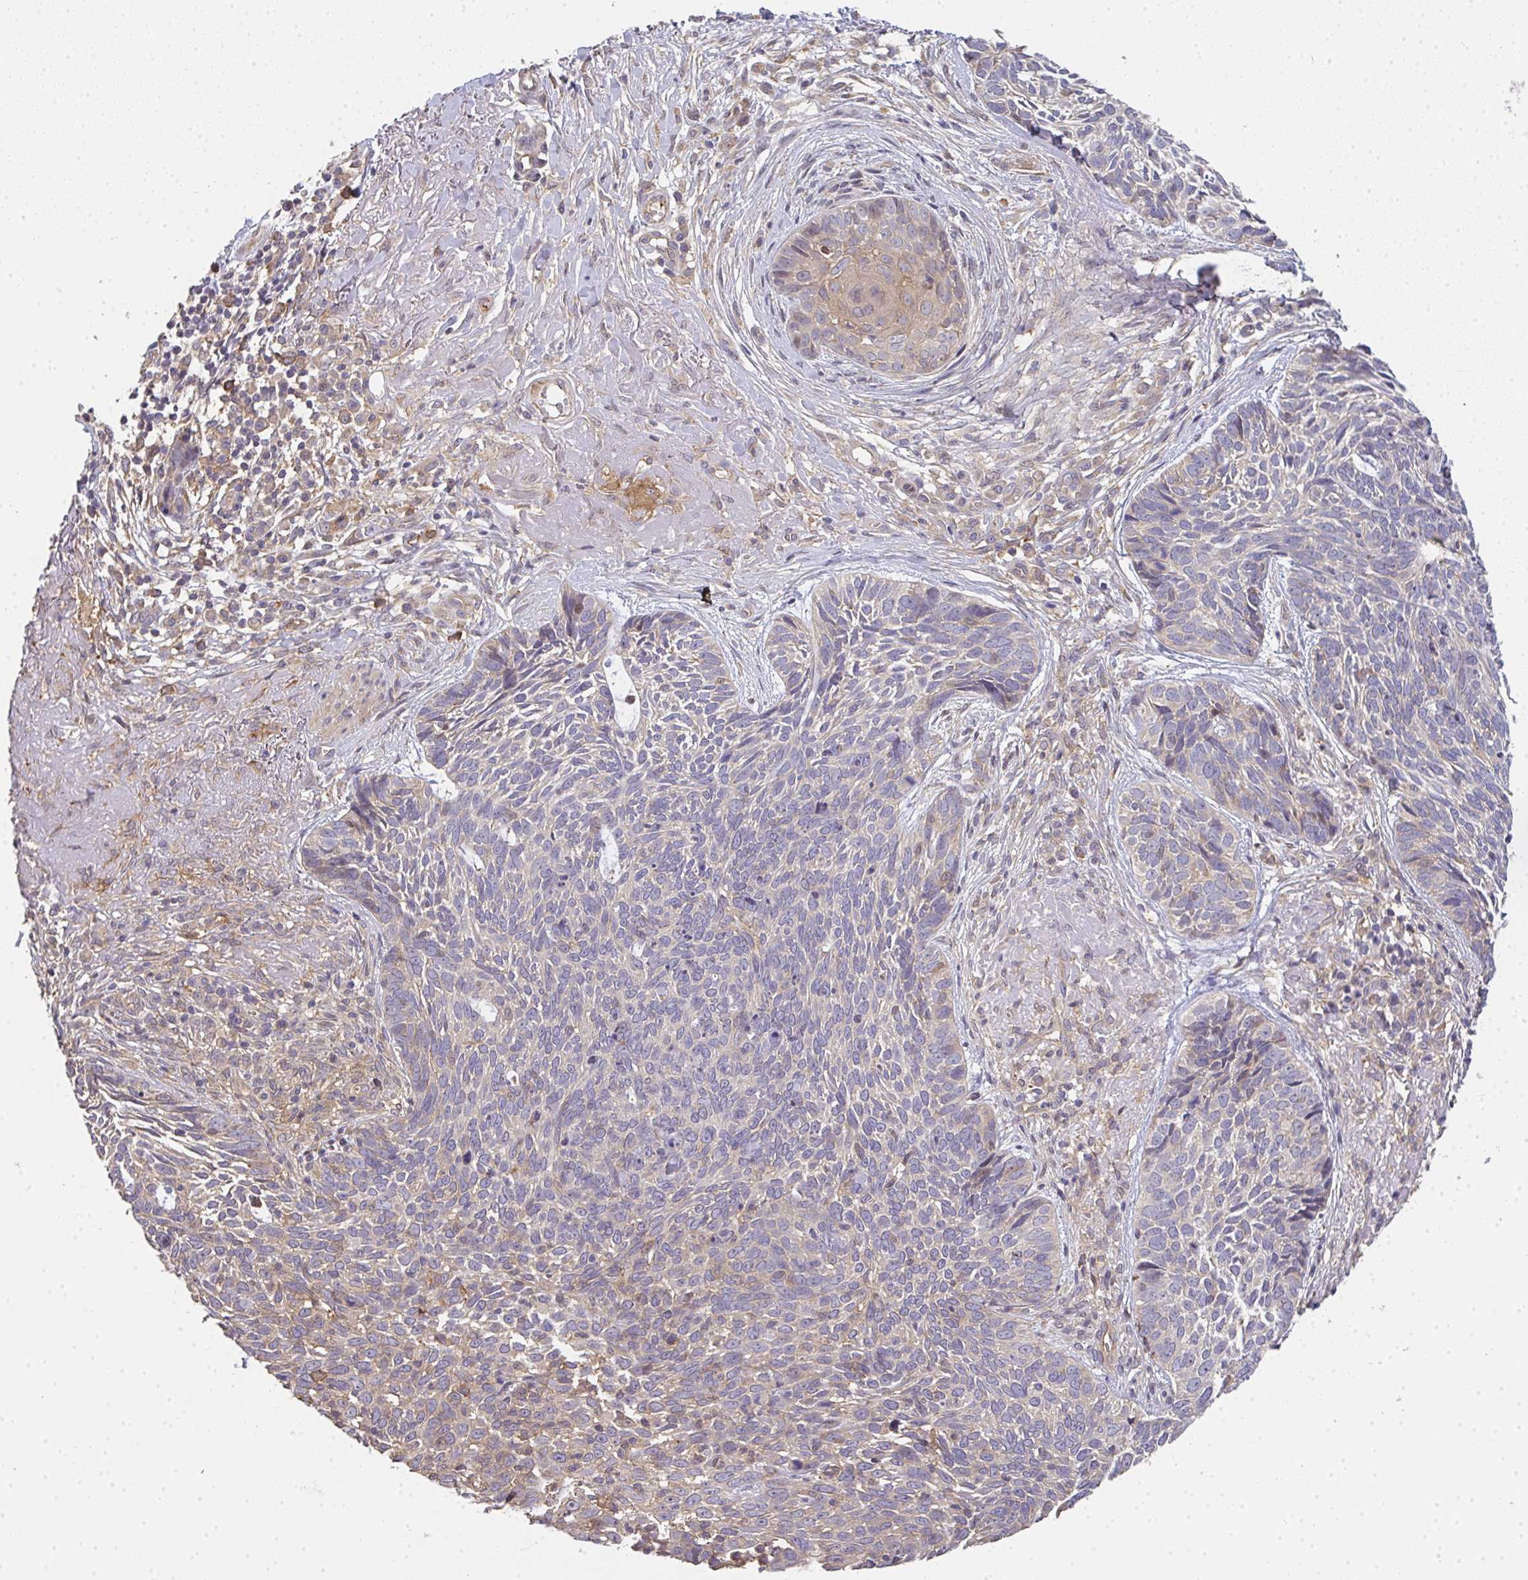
{"staining": {"intensity": "weak", "quantity": "<25%", "location": "cytoplasmic/membranous"}, "tissue": "skin cancer", "cell_type": "Tumor cells", "image_type": "cancer", "snomed": [{"axis": "morphology", "description": "Basal cell carcinoma"}, {"axis": "topography", "description": "Skin"}, {"axis": "topography", "description": "Skin of face"}], "caption": "This is an IHC image of human skin cancer. There is no expression in tumor cells.", "gene": "EEF1AKMT1", "patient": {"sex": "female", "age": 95}}